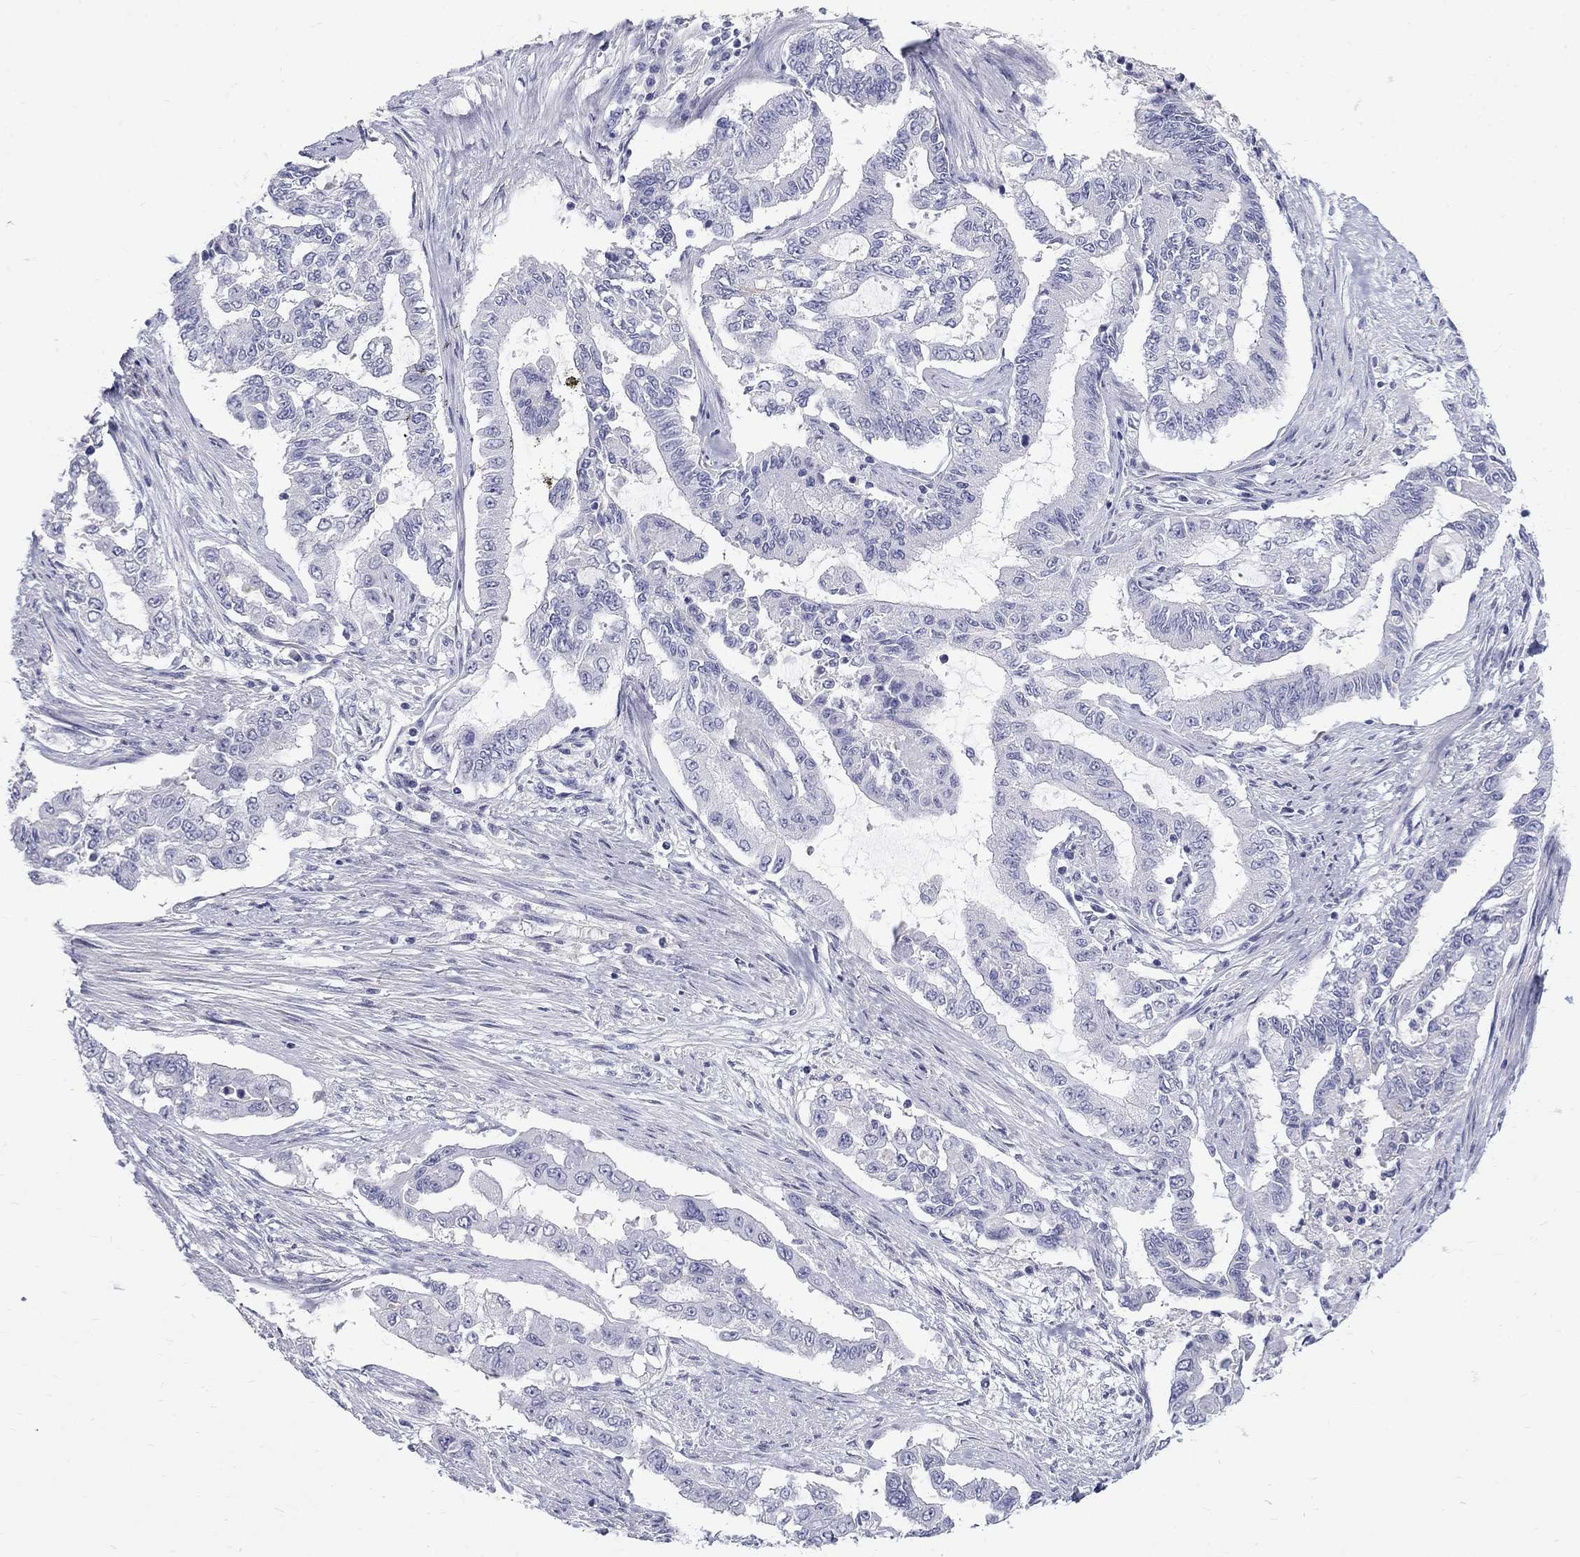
{"staining": {"intensity": "negative", "quantity": "none", "location": "none"}, "tissue": "endometrial cancer", "cell_type": "Tumor cells", "image_type": "cancer", "snomed": [{"axis": "morphology", "description": "Adenocarcinoma, NOS"}, {"axis": "topography", "description": "Uterus"}], "caption": "Tumor cells show no significant positivity in endometrial adenocarcinoma.", "gene": "MAGEB6", "patient": {"sex": "female", "age": 59}}